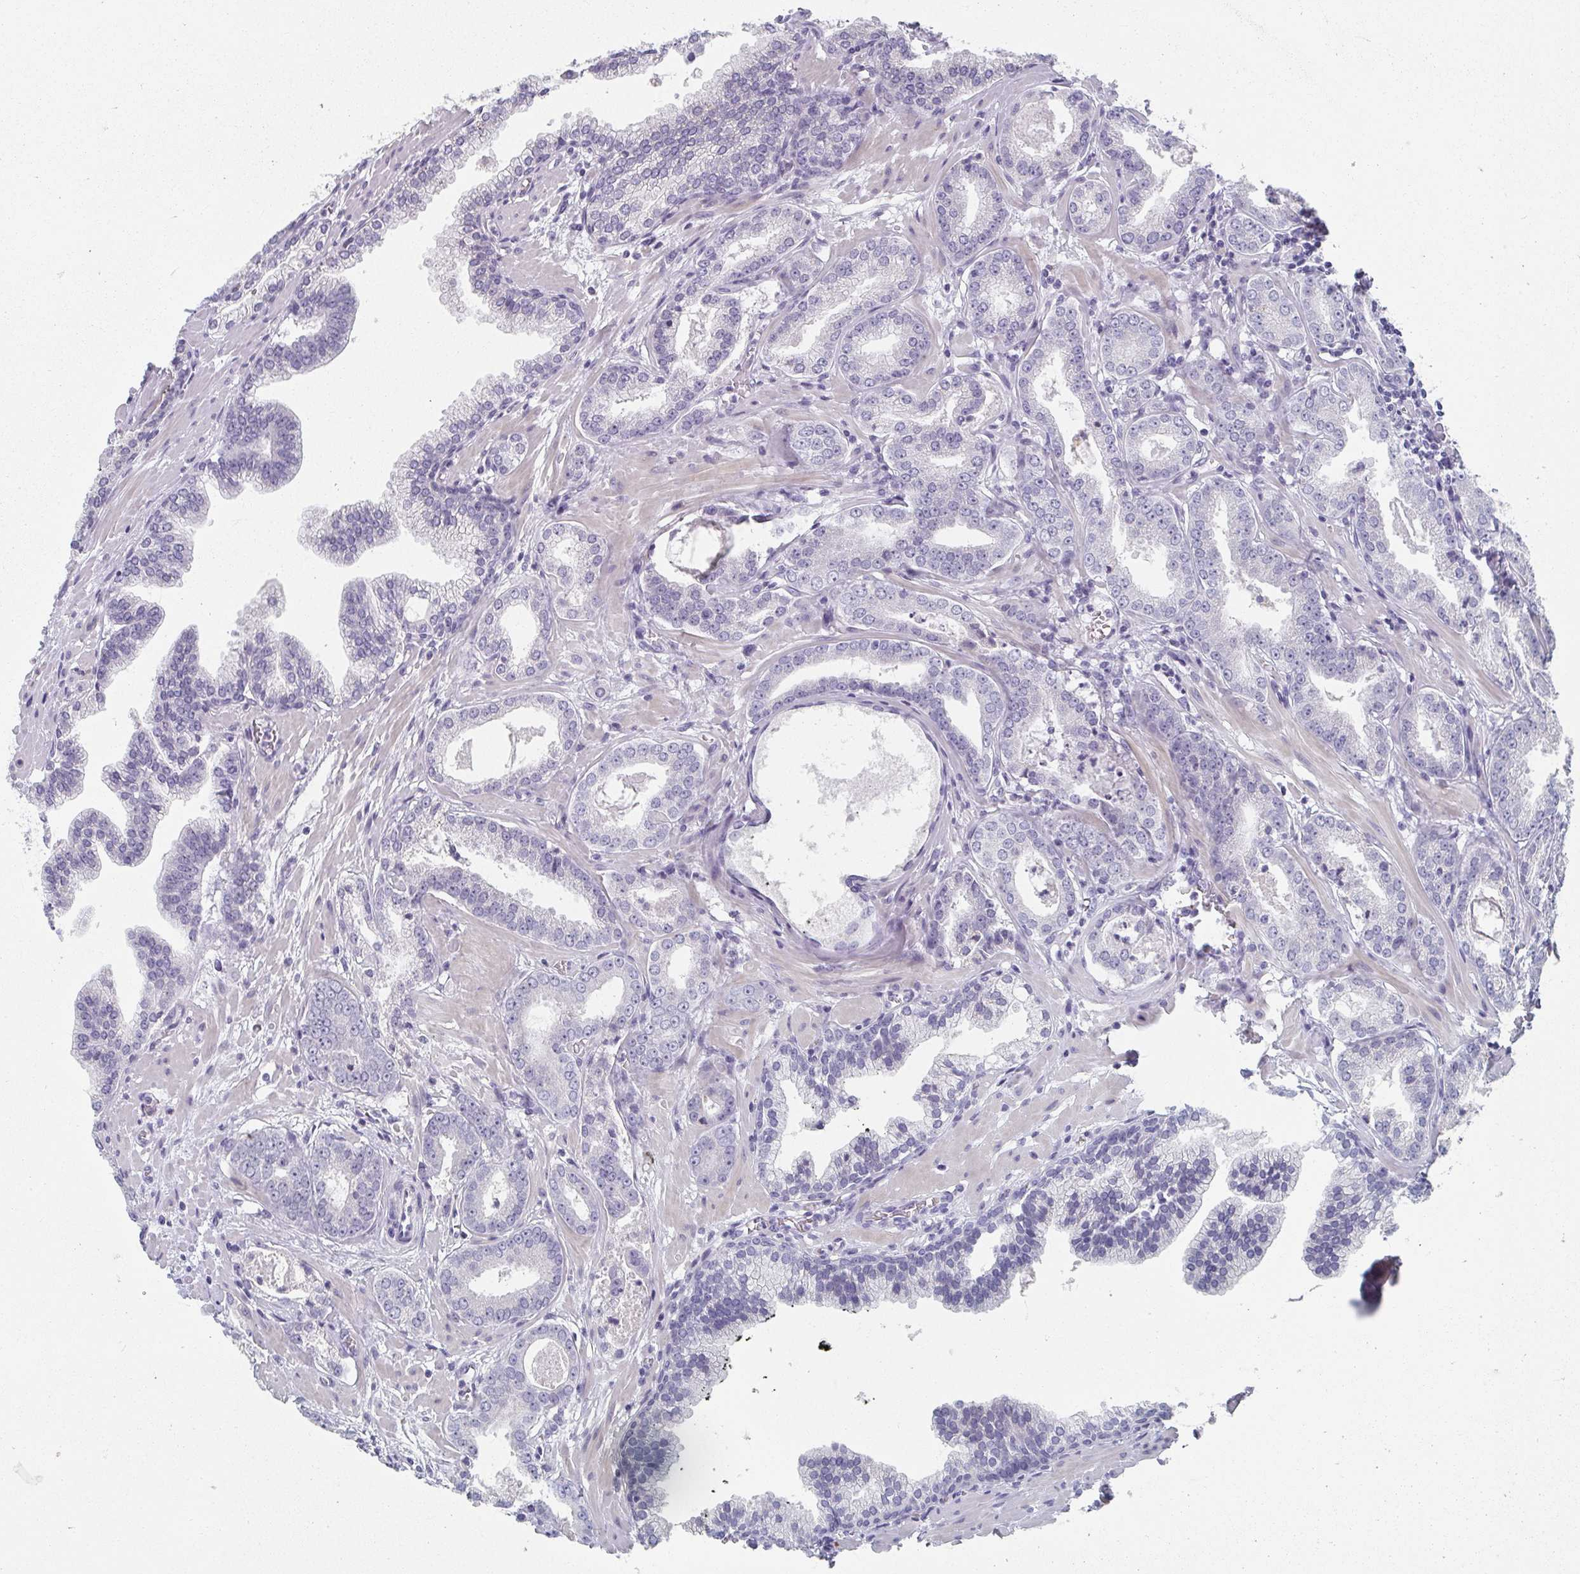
{"staining": {"intensity": "negative", "quantity": "none", "location": "none"}, "tissue": "prostate cancer", "cell_type": "Tumor cells", "image_type": "cancer", "snomed": [{"axis": "morphology", "description": "Adenocarcinoma, Low grade"}, {"axis": "topography", "description": "Prostate"}], "caption": "This is a image of immunohistochemistry staining of prostate low-grade adenocarcinoma, which shows no staining in tumor cells.", "gene": "CAMKV", "patient": {"sex": "male", "age": 64}}